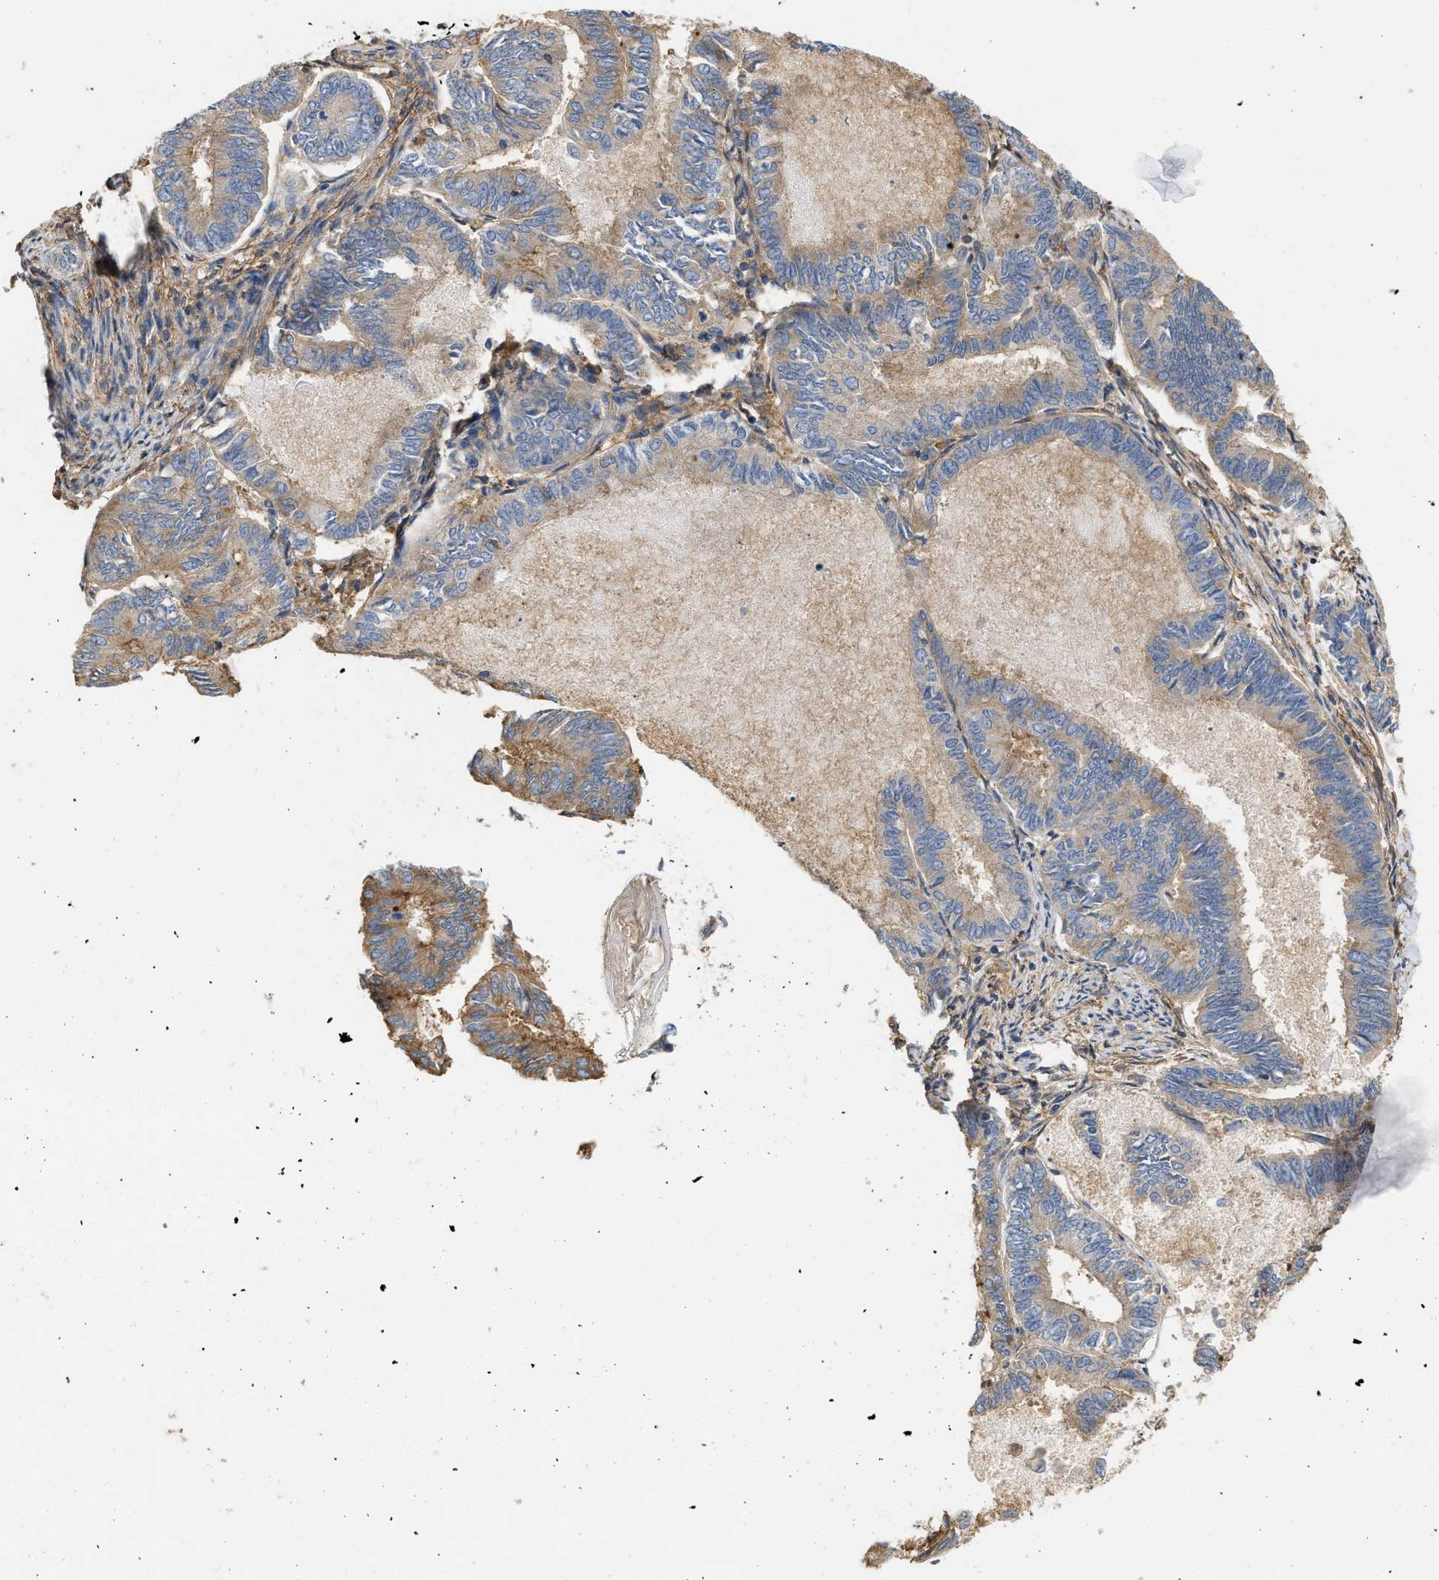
{"staining": {"intensity": "moderate", "quantity": "25%-75%", "location": "cytoplasmic/membranous"}, "tissue": "endometrial cancer", "cell_type": "Tumor cells", "image_type": "cancer", "snomed": [{"axis": "morphology", "description": "Adenocarcinoma, NOS"}, {"axis": "topography", "description": "Endometrium"}], "caption": "Immunohistochemical staining of endometrial adenocarcinoma displays medium levels of moderate cytoplasmic/membranous positivity in about 25%-75% of tumor cells.", "gene": "GNB4", "patient": {"sex": "female", "age": 86}}